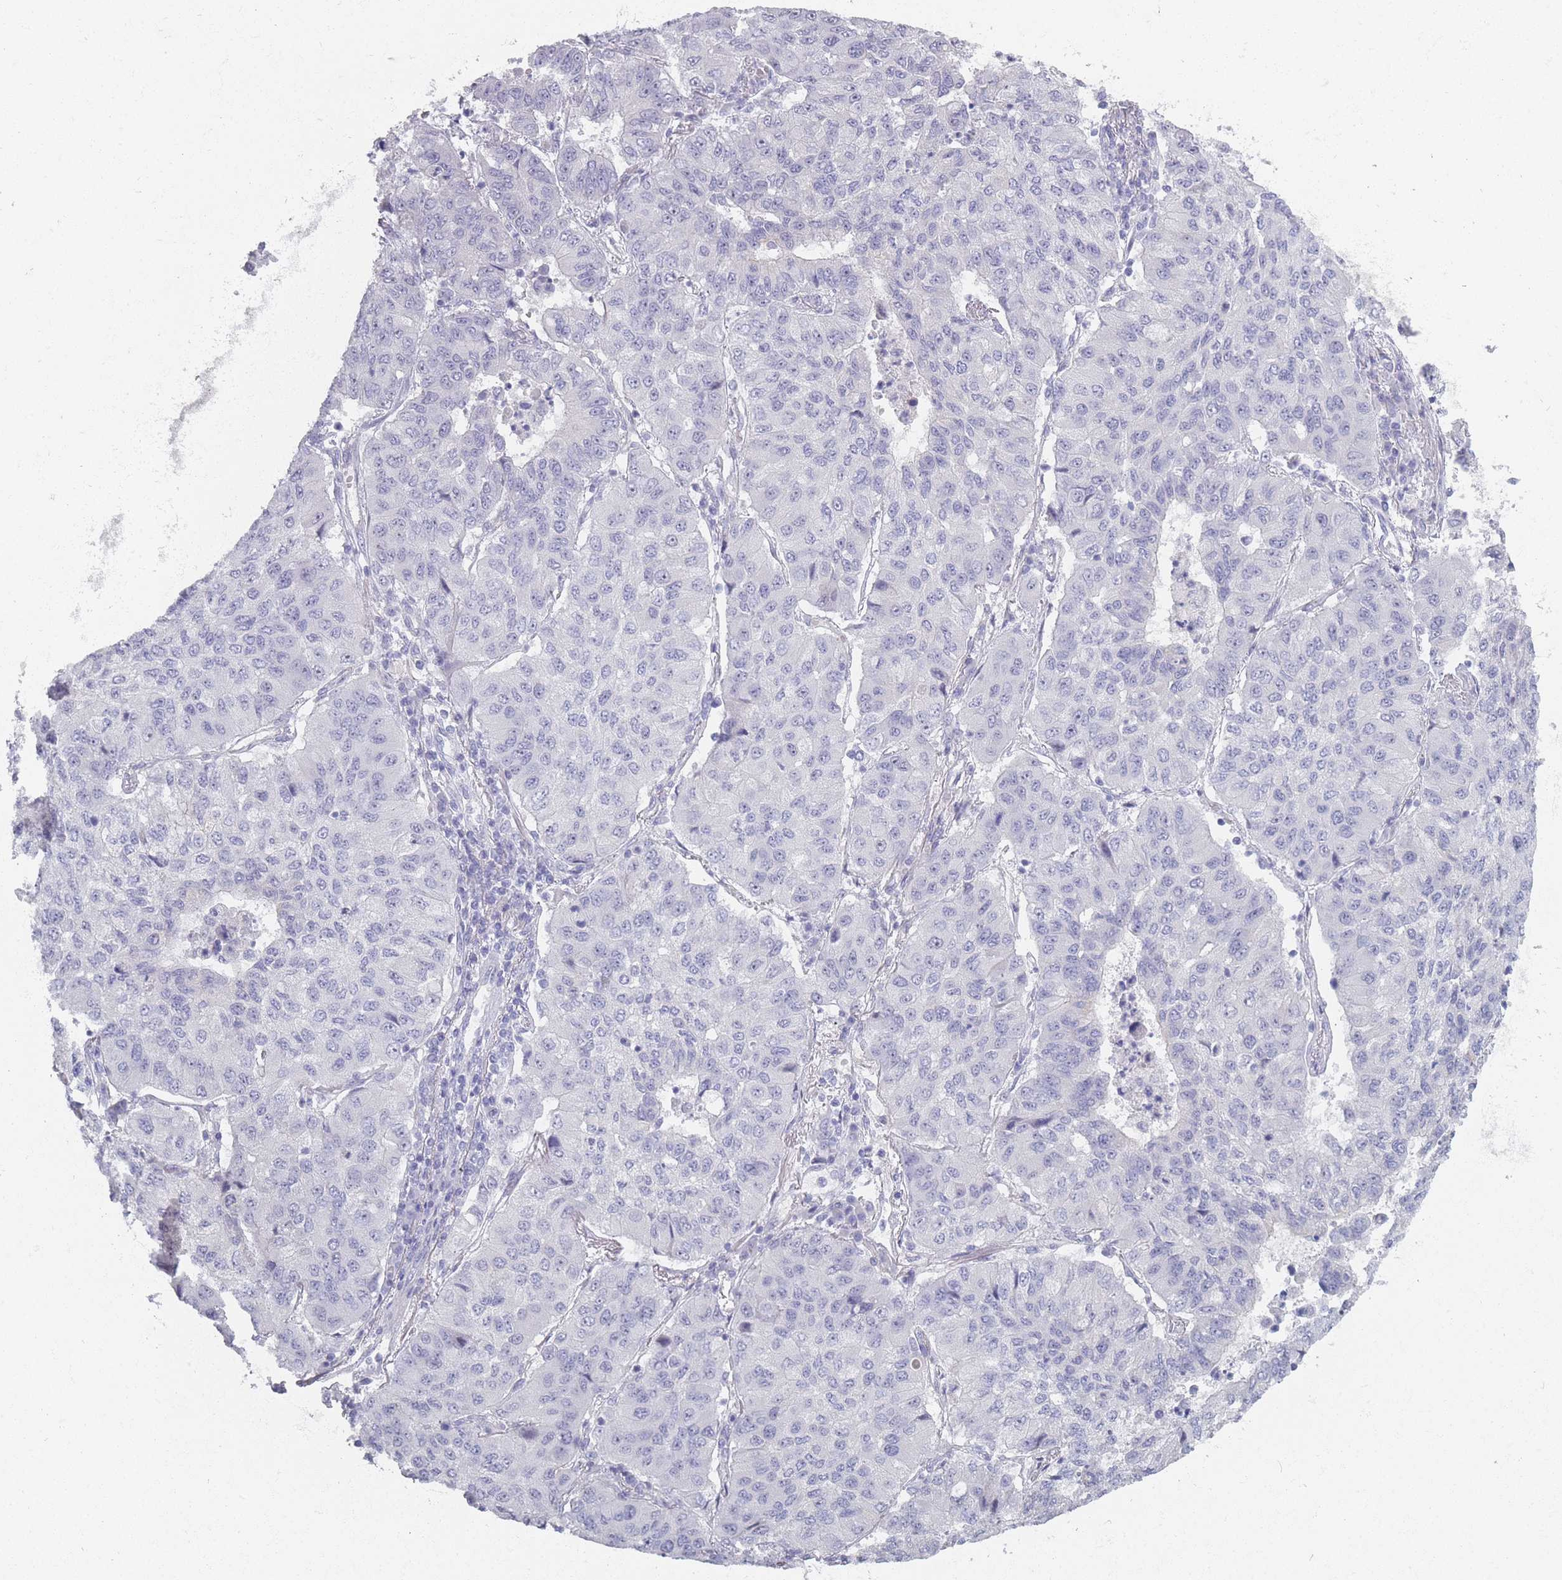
{"staining": {"intensity": "negative", "quantity": "none", "location": "none"}, "tissue": "lung cancer", "cell_type": "Tumor cells", "image_type": "cancer", "snomed": [{"axis": "morphology", "description": "Squamous cell carcinoma, NOS"}, {"axis": "topography", "description": "Lung"}], "caption": "Tumor cells show no significant protein staining in lung cancer.", "gene": "ROS1", "patient": {"sex": "male", "age": 74}}